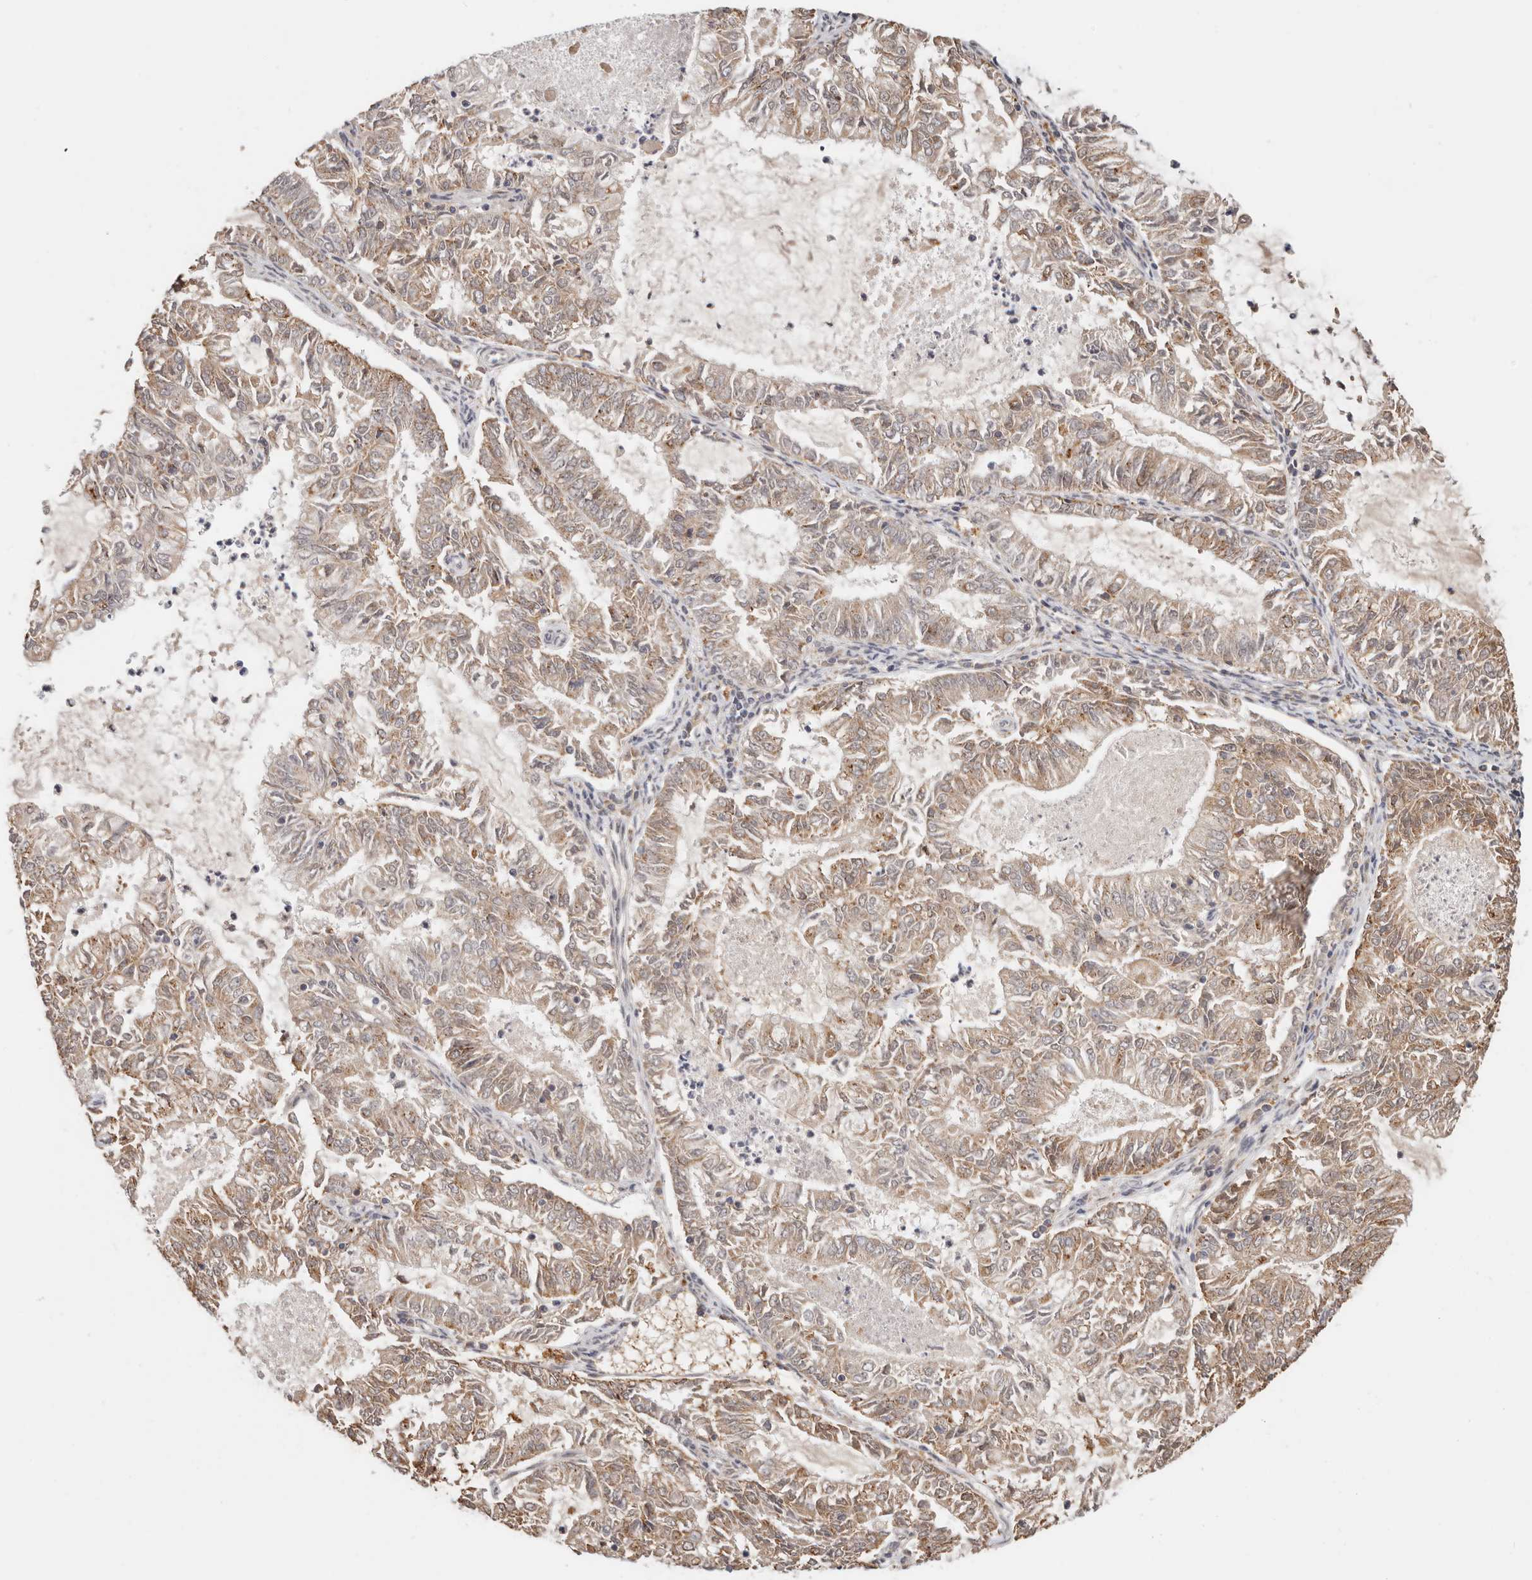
{"staining": {"intensity": "moderate", "quantity": "25%-75%", "location": "cytoplasmic/membranous"}, "tissue": "endometrial cancer", "cell_type": "Tumor cells", "image_type": "cancer", "snomed": [{"axis": "morphology", "description": "Adenocarcinoma, NOS"}, {"axis": "topography", "description": "Endometrium"}], "caption": "A histopathology image of endometrial cancer stained for a protein reveals moderate cytoplasmic/membranous brown staining in tumor cells.", "gene": "ZRANB1", "patient": {"sex": "female", "age": 57}}